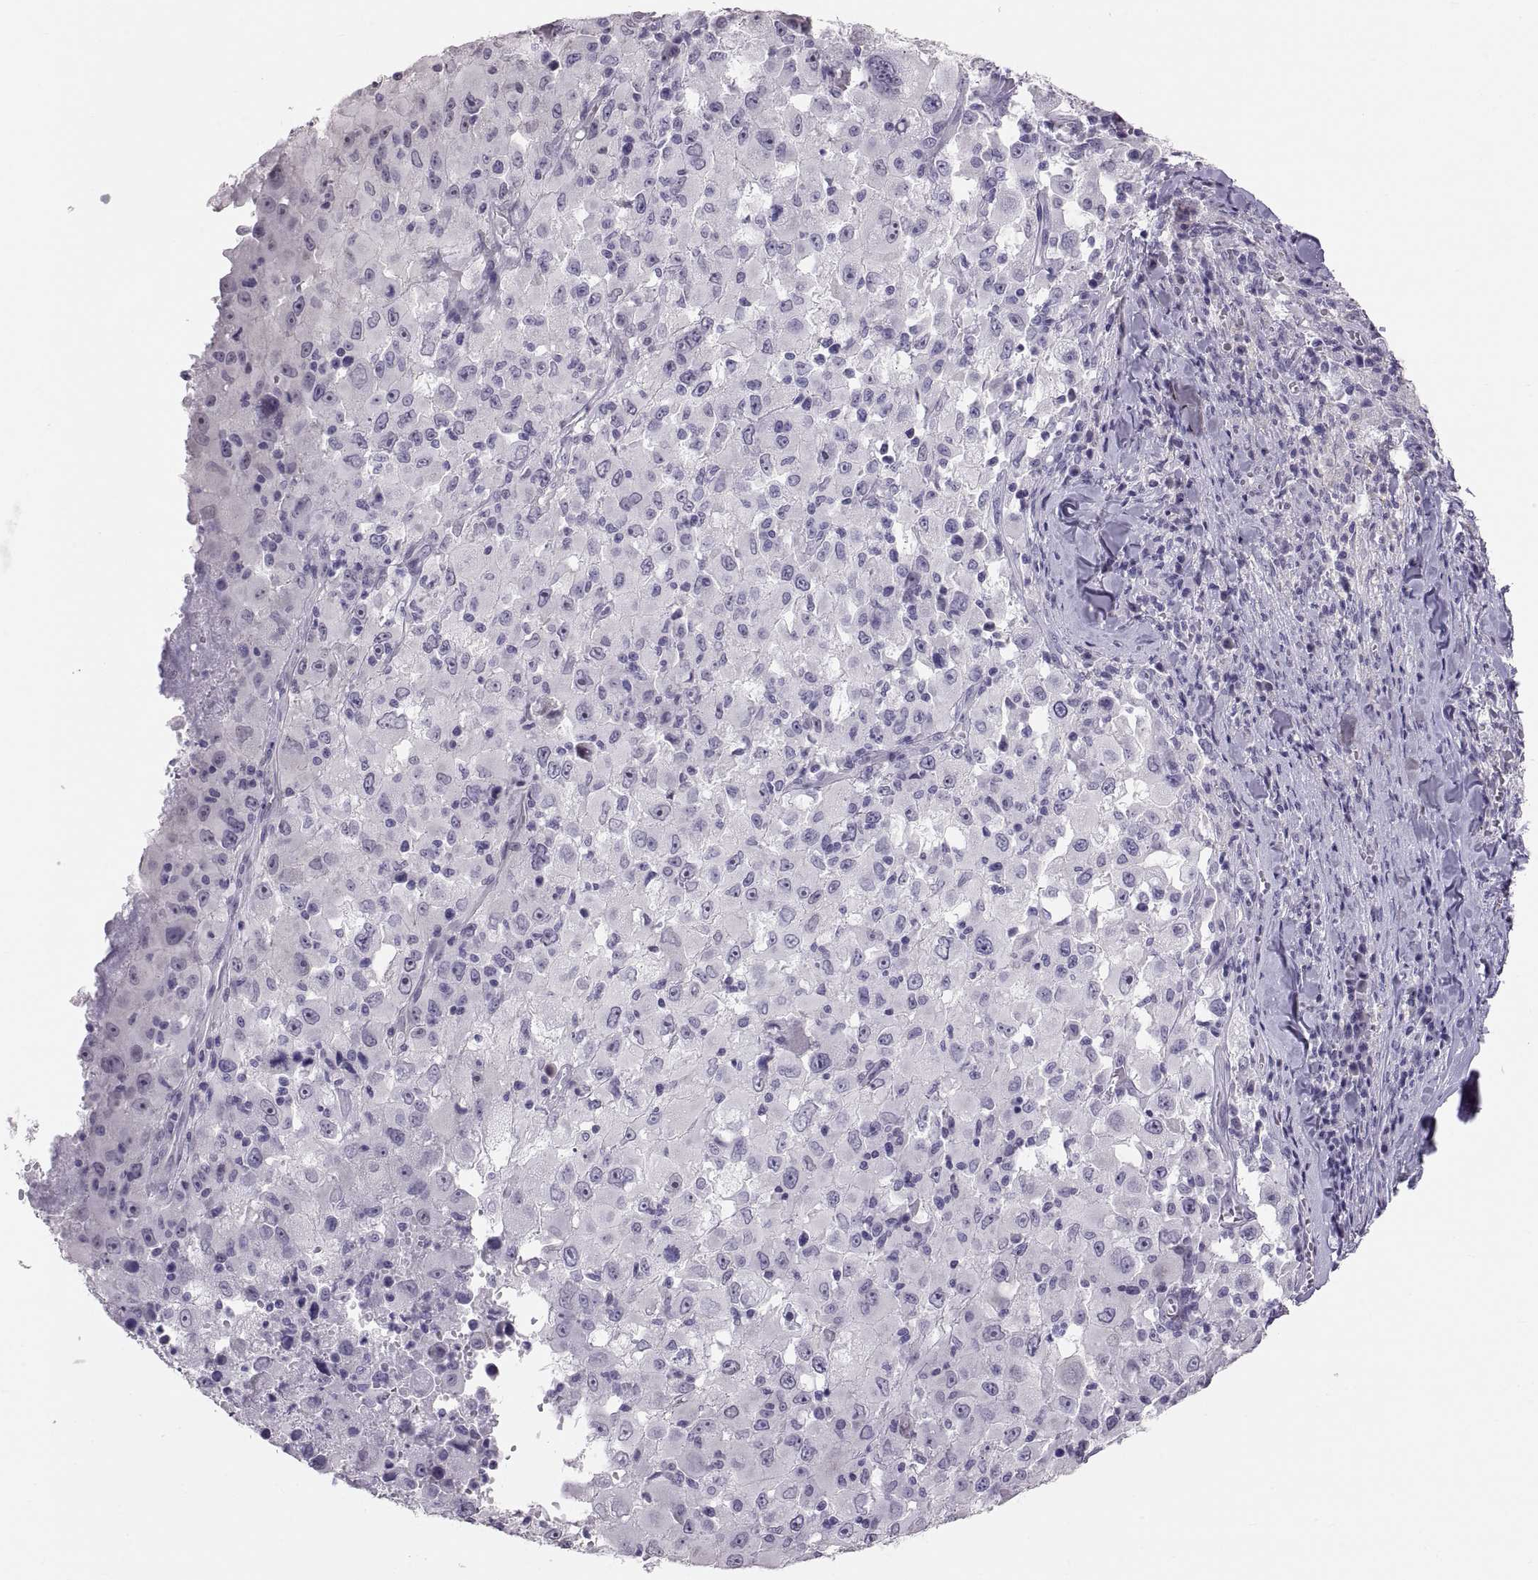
{"staining": {"intensity": "negative", "quantity": "none", "location": "none"}, "tissue": "melanoma", "cell_type": "Tumor cells", "image_type": "cancer", "snomed": [{"axis": "morphology", "description": "Malignant melanoma, Metastatic site"}, {"axis": "topography", "description": "Soft tissue"}], "caption": "Immunohistochemistry (IHC) image of neoplastic tissue: human malignant melanoma (metastatic site) stained with DAB (3,3'-diaminobenzidine) reveals no significant protein positivity in tumor cells.", "gene": "FAM170A", "patient": {"sex": "male", "age": 50}}